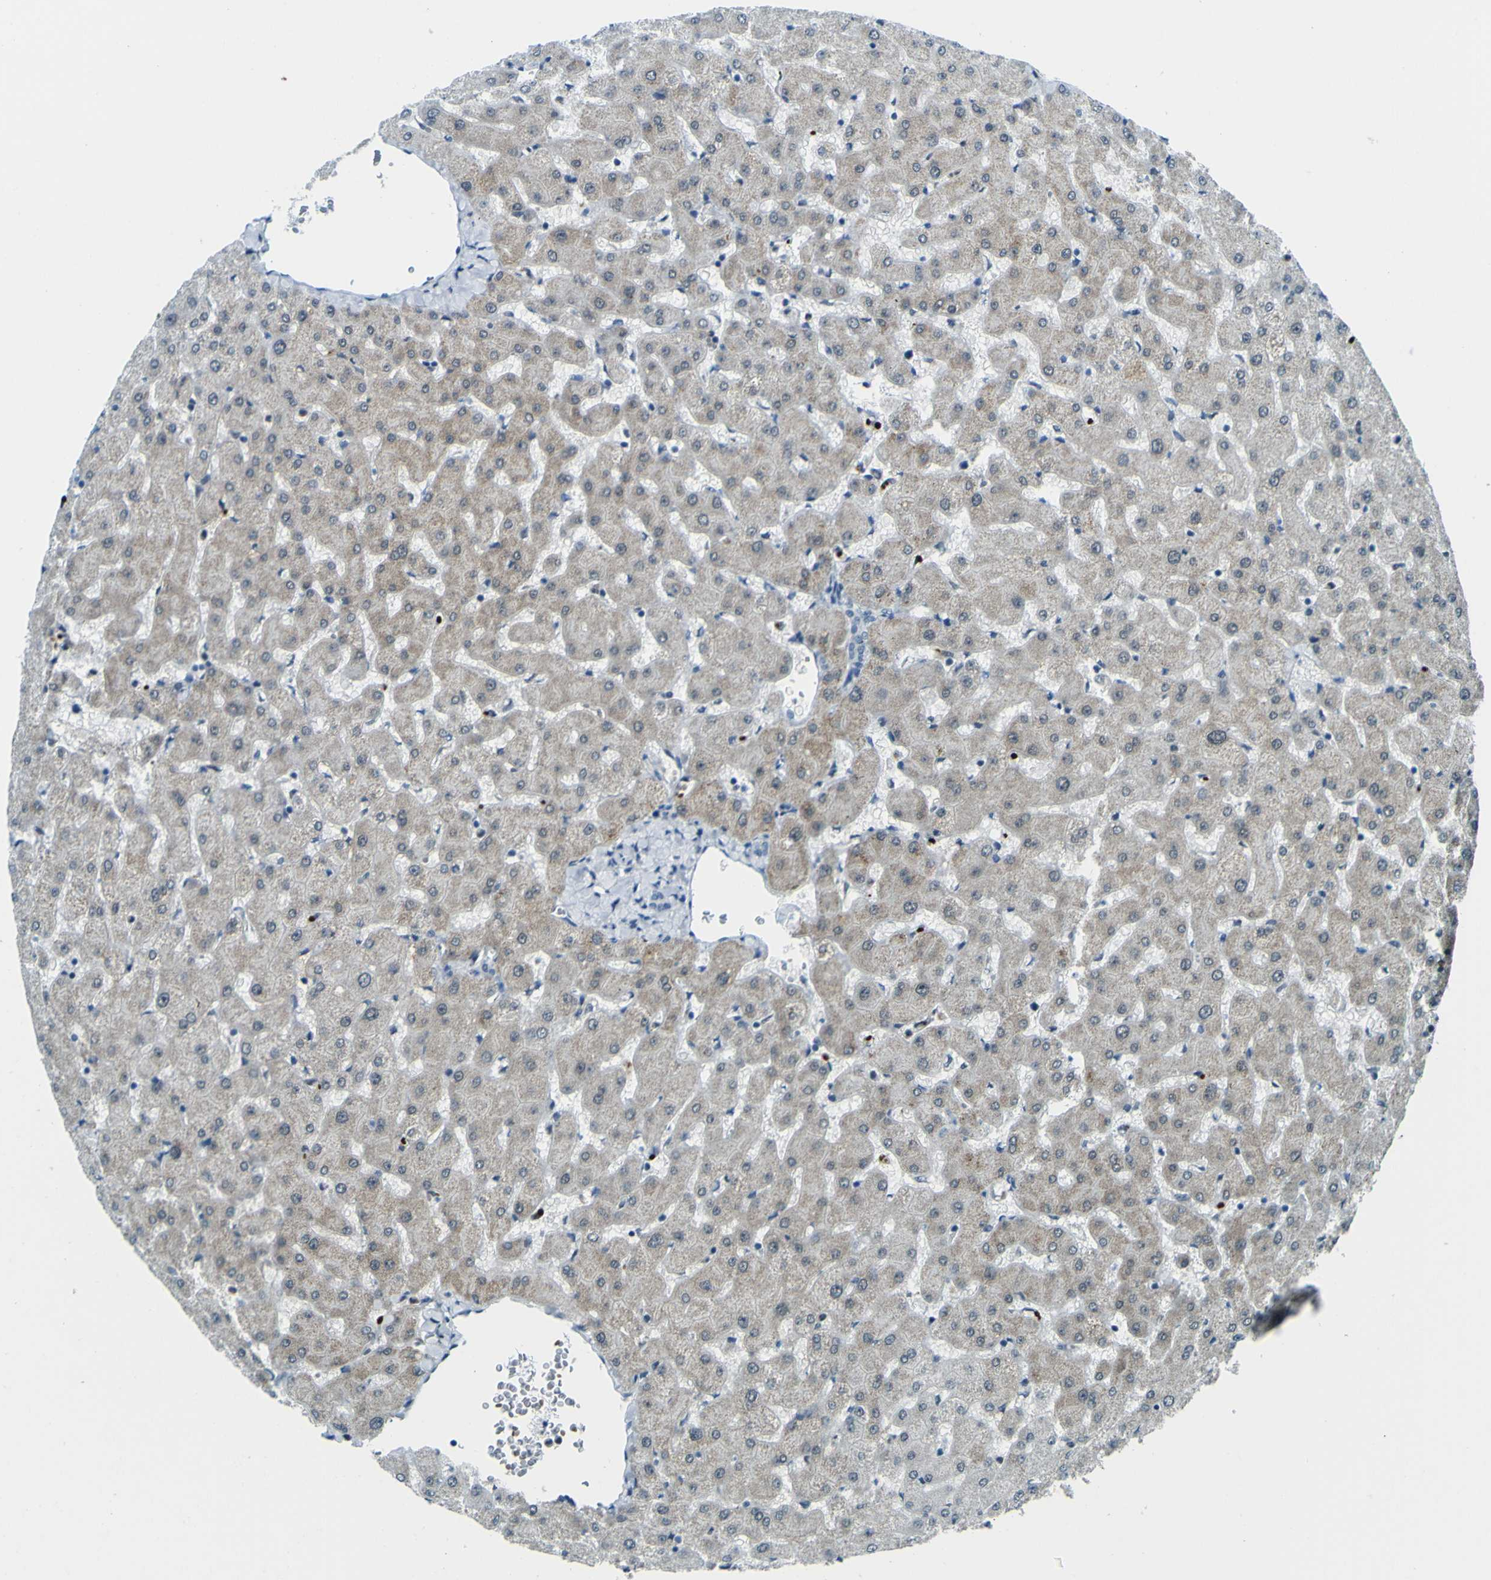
{"staining": {"intensity": "negative", "quantity": "none", "location": "none"}, "tissue": "liver", "cell_type": "Cholangiocytes", "image_type": "normal", "snomed": [{"axis": "morphology", "description": "Normal tissue, NOS"}, {"axis": "topography", "description": "Liver"}], "caption": "DAB immunohistochemical staining of normal liver demonstrates no significant expression in cholangiocytes. (Brightfield microscopy of DAB (3,3'-diaminobenzidine) IHC at high magnification).", "gene": "CEBPG", "patient": {"sex": "female", "age": 63}}